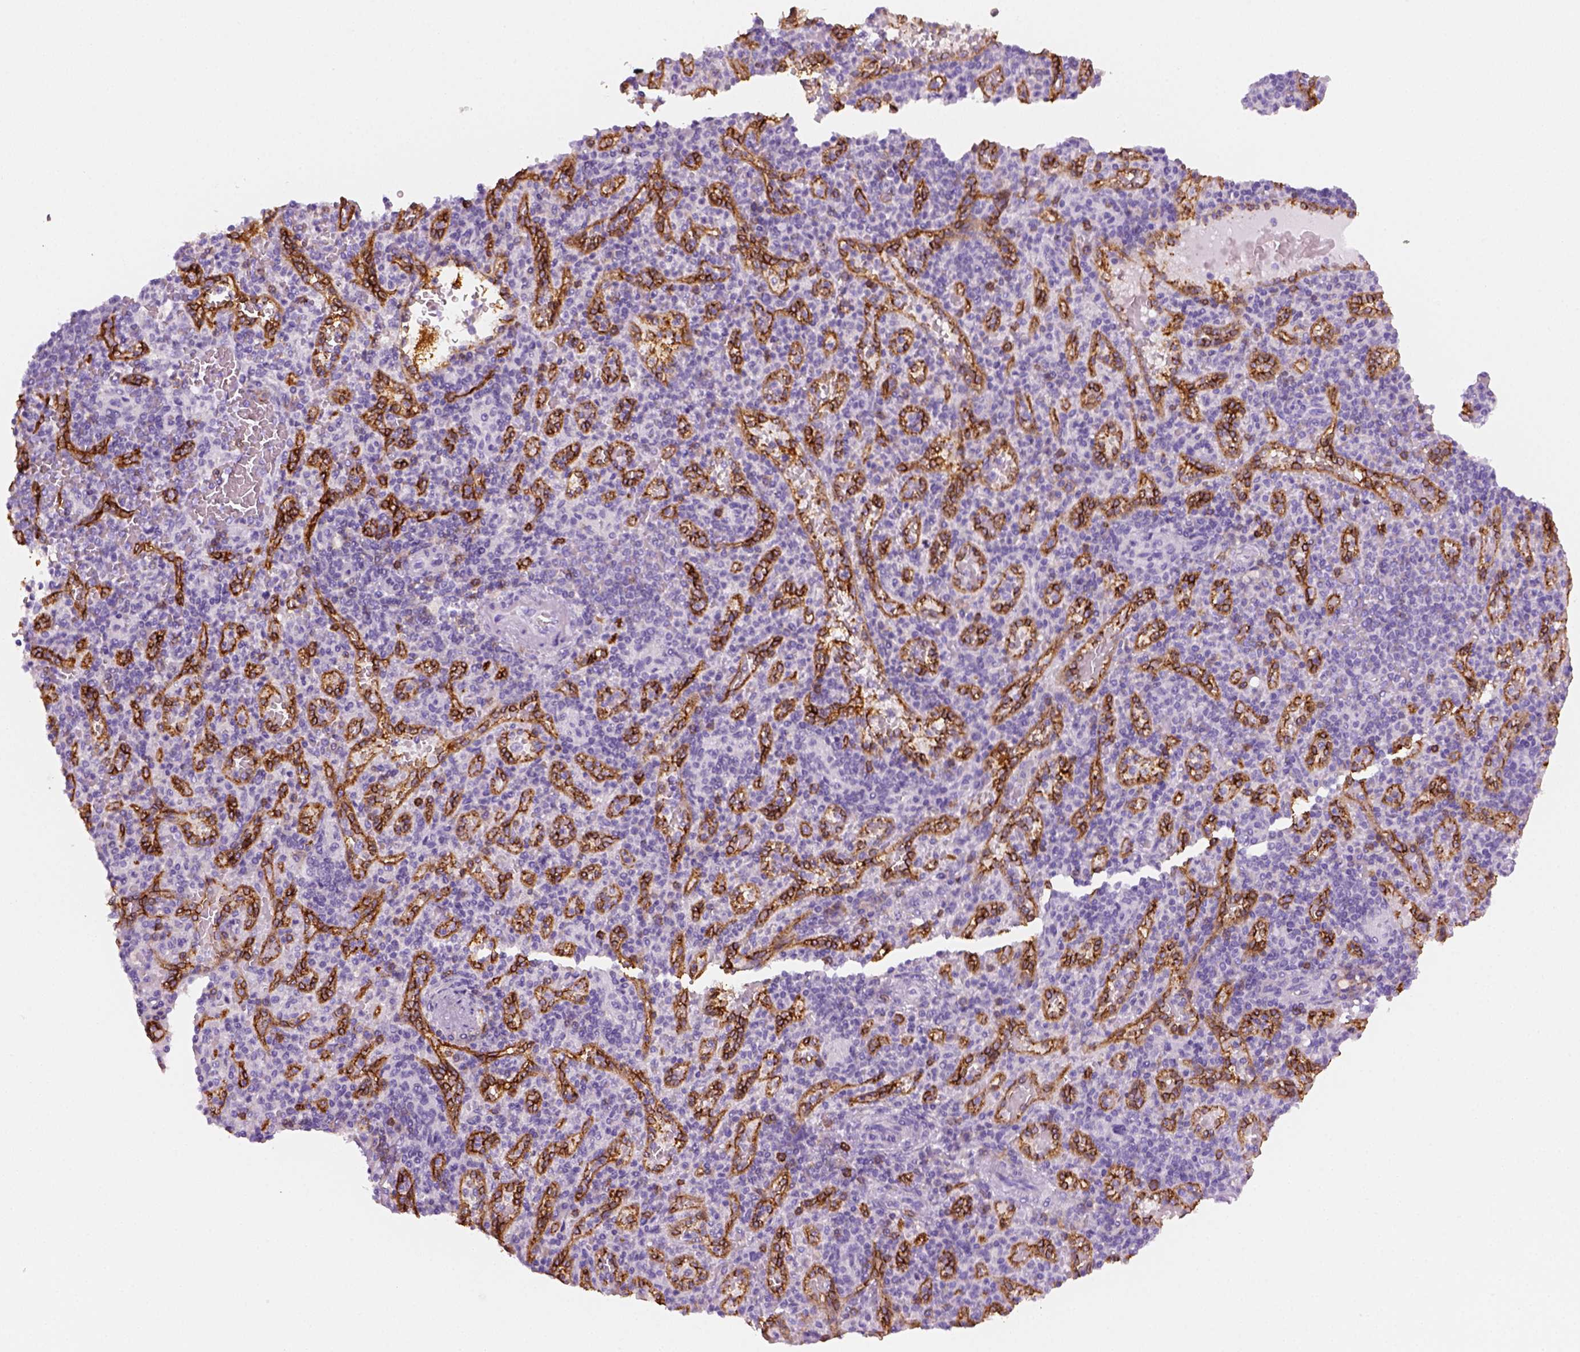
{"staining": {"intensity": "negative", "quantity": "none", "location": "none"}, "tissue": "spleen", "cell_type": "Cells in red pulp", "image_type": "normal", "snomed": [{"axis": "morphology", "description": "Normal tissue, NOS"}, {"axis": "topography", "description": "Spleen"}], "caption": "This photomicrograph is of unremarkable spleen stained with IHC to label a protein in brown with the nuclei are counter-stained blue. There is no positivity in cells in red pulp.", "gene": "AQP3", "patient": {"sex": "female", "age": 74}}